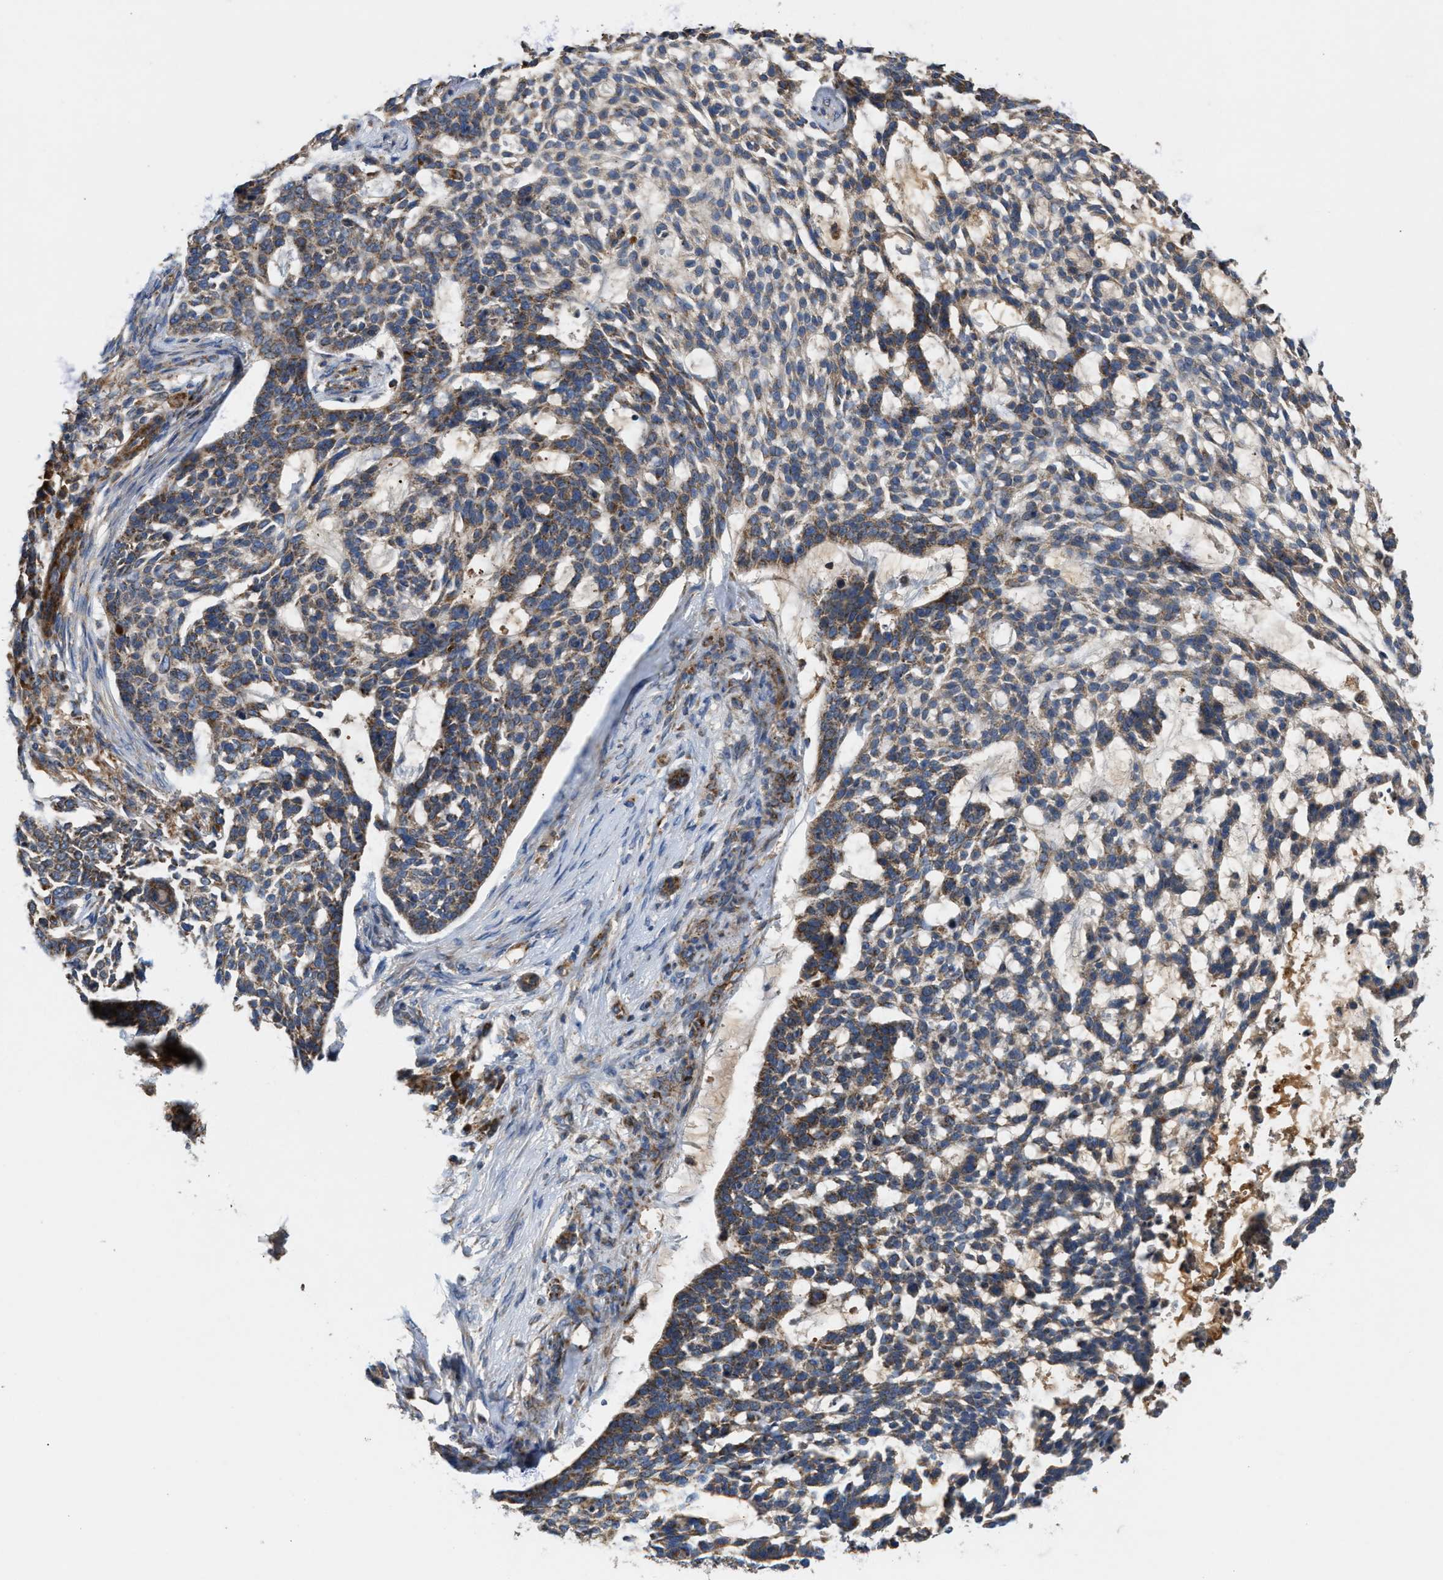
{"staining": {"intensity": "moderate", "quantity": ">75%", "location": "cytoplasmic/membranous"}, "tissue": "skin cancer", "cell_type": "Tumor cells", "image_type": "cancer", "snomed": [{"axis": "morphology", "description": "Basal cell carcinoma"}, {"axis": "topography", "description": "Skin"}], "caption": "IHC staining of skin basal cell carcinoma, which reveals medium levels of moderate cytoplasmic/membranous positivity in approximately >75% of tumor cells indicating moderate cytoplasmic/membranous protein expression. The staining was performed using DAB (brown) for protein detection and nuclei were counterstained in hematoxylin (blue).", "gene": "TACO1", "patient": {"sex": "female", "age": 64}}